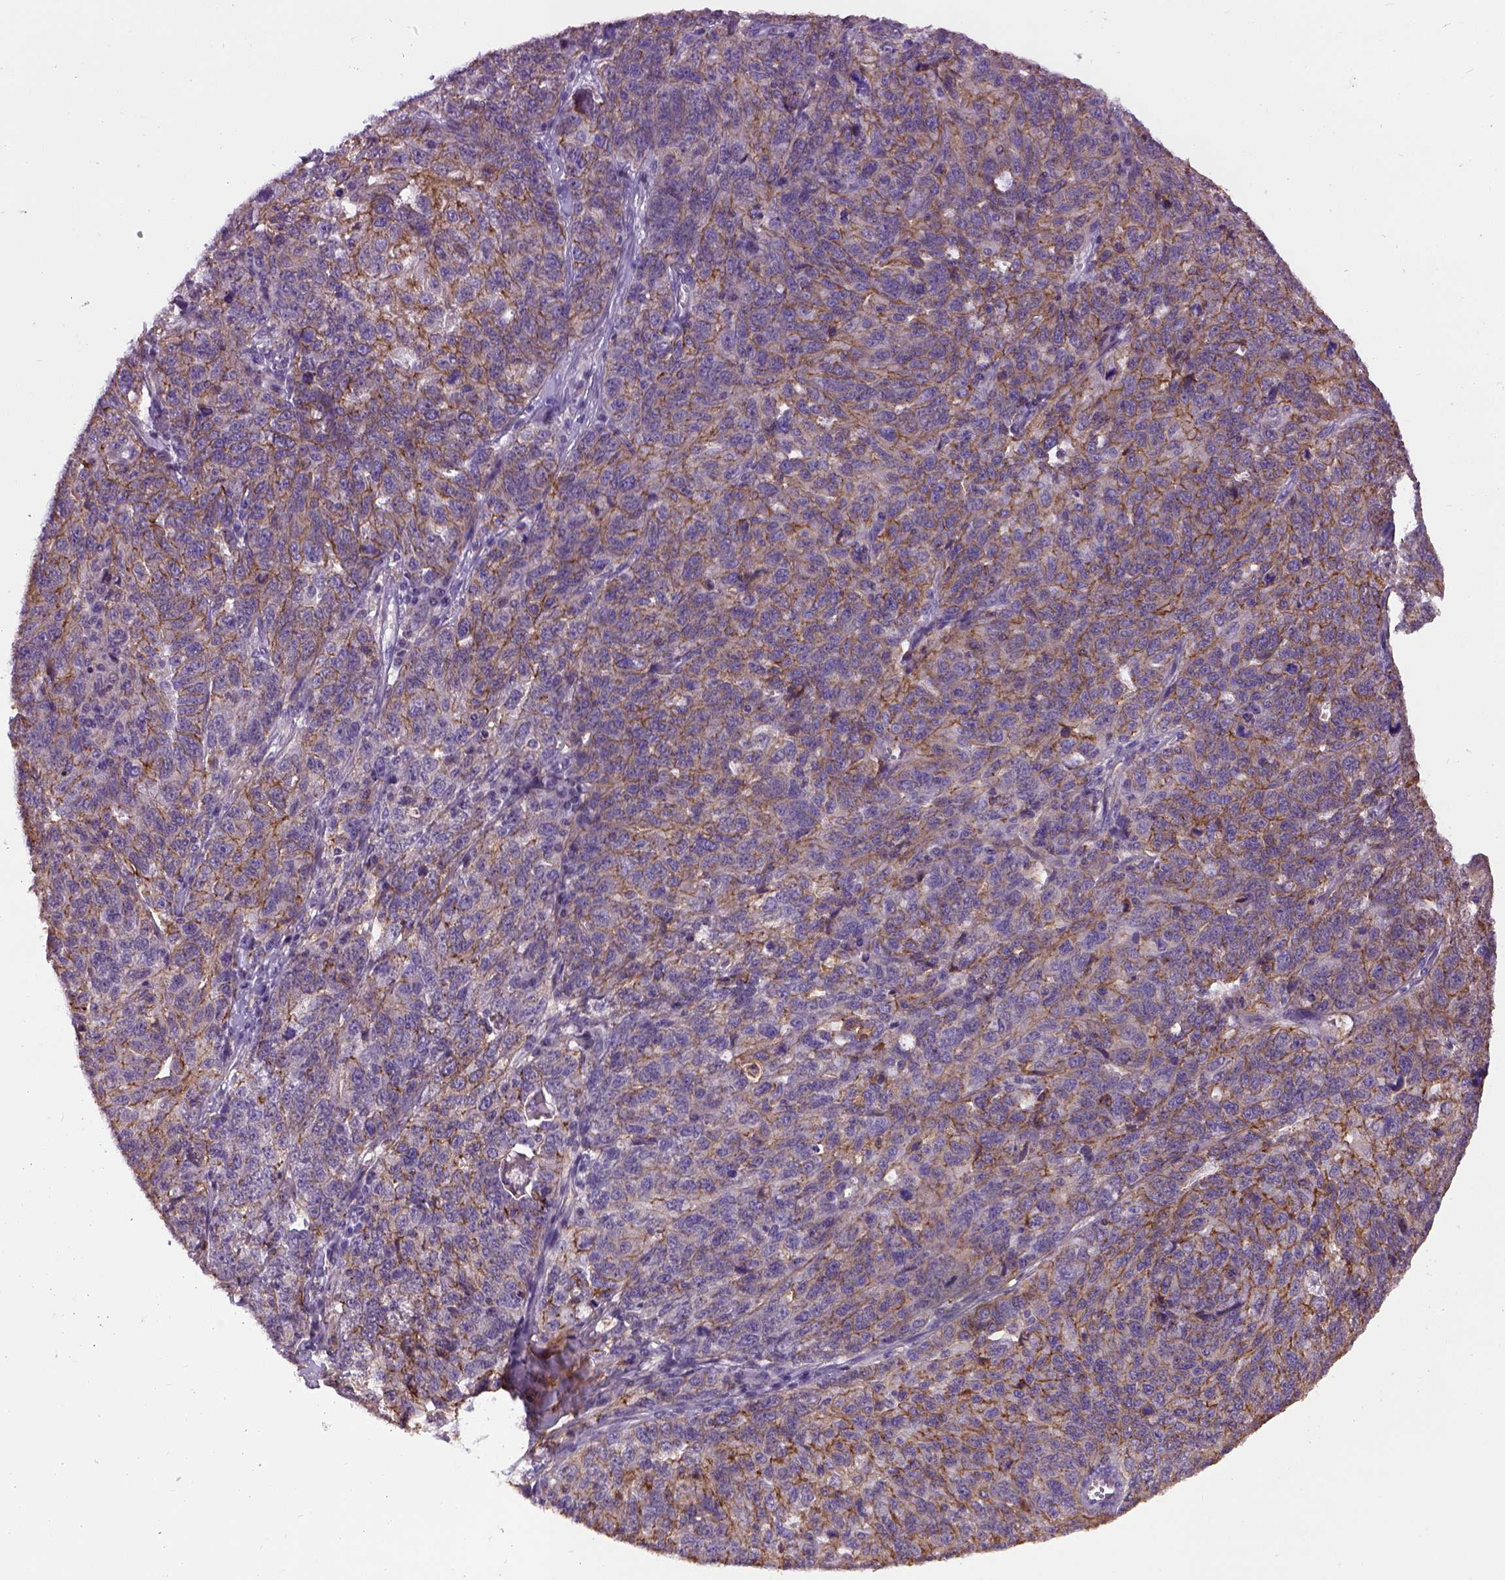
{"staining": {"intensity": "moderate", "quantity": "25%-75%", "location": "cytoplasmic/membranous"}, "tissue": "ovarian cancer", "cell_type": "Tumor cells", "image_type": "cancer", "snomed": [{"axis": "morphology", "description": "Cystadenocarcinoma, serous, NOS"}, {"axis": "topography", "description": "Ovary"}], "caption": "This histopathology image displays IHC staining of human ovarian cancer (serous cystadenocarcinoma), with medium moderate cytoplasmic/membranous expression in approximately 25%-75% of tumor cells.", "gene": "CDH1", "patient": {"sex": "female", "age": 71}}